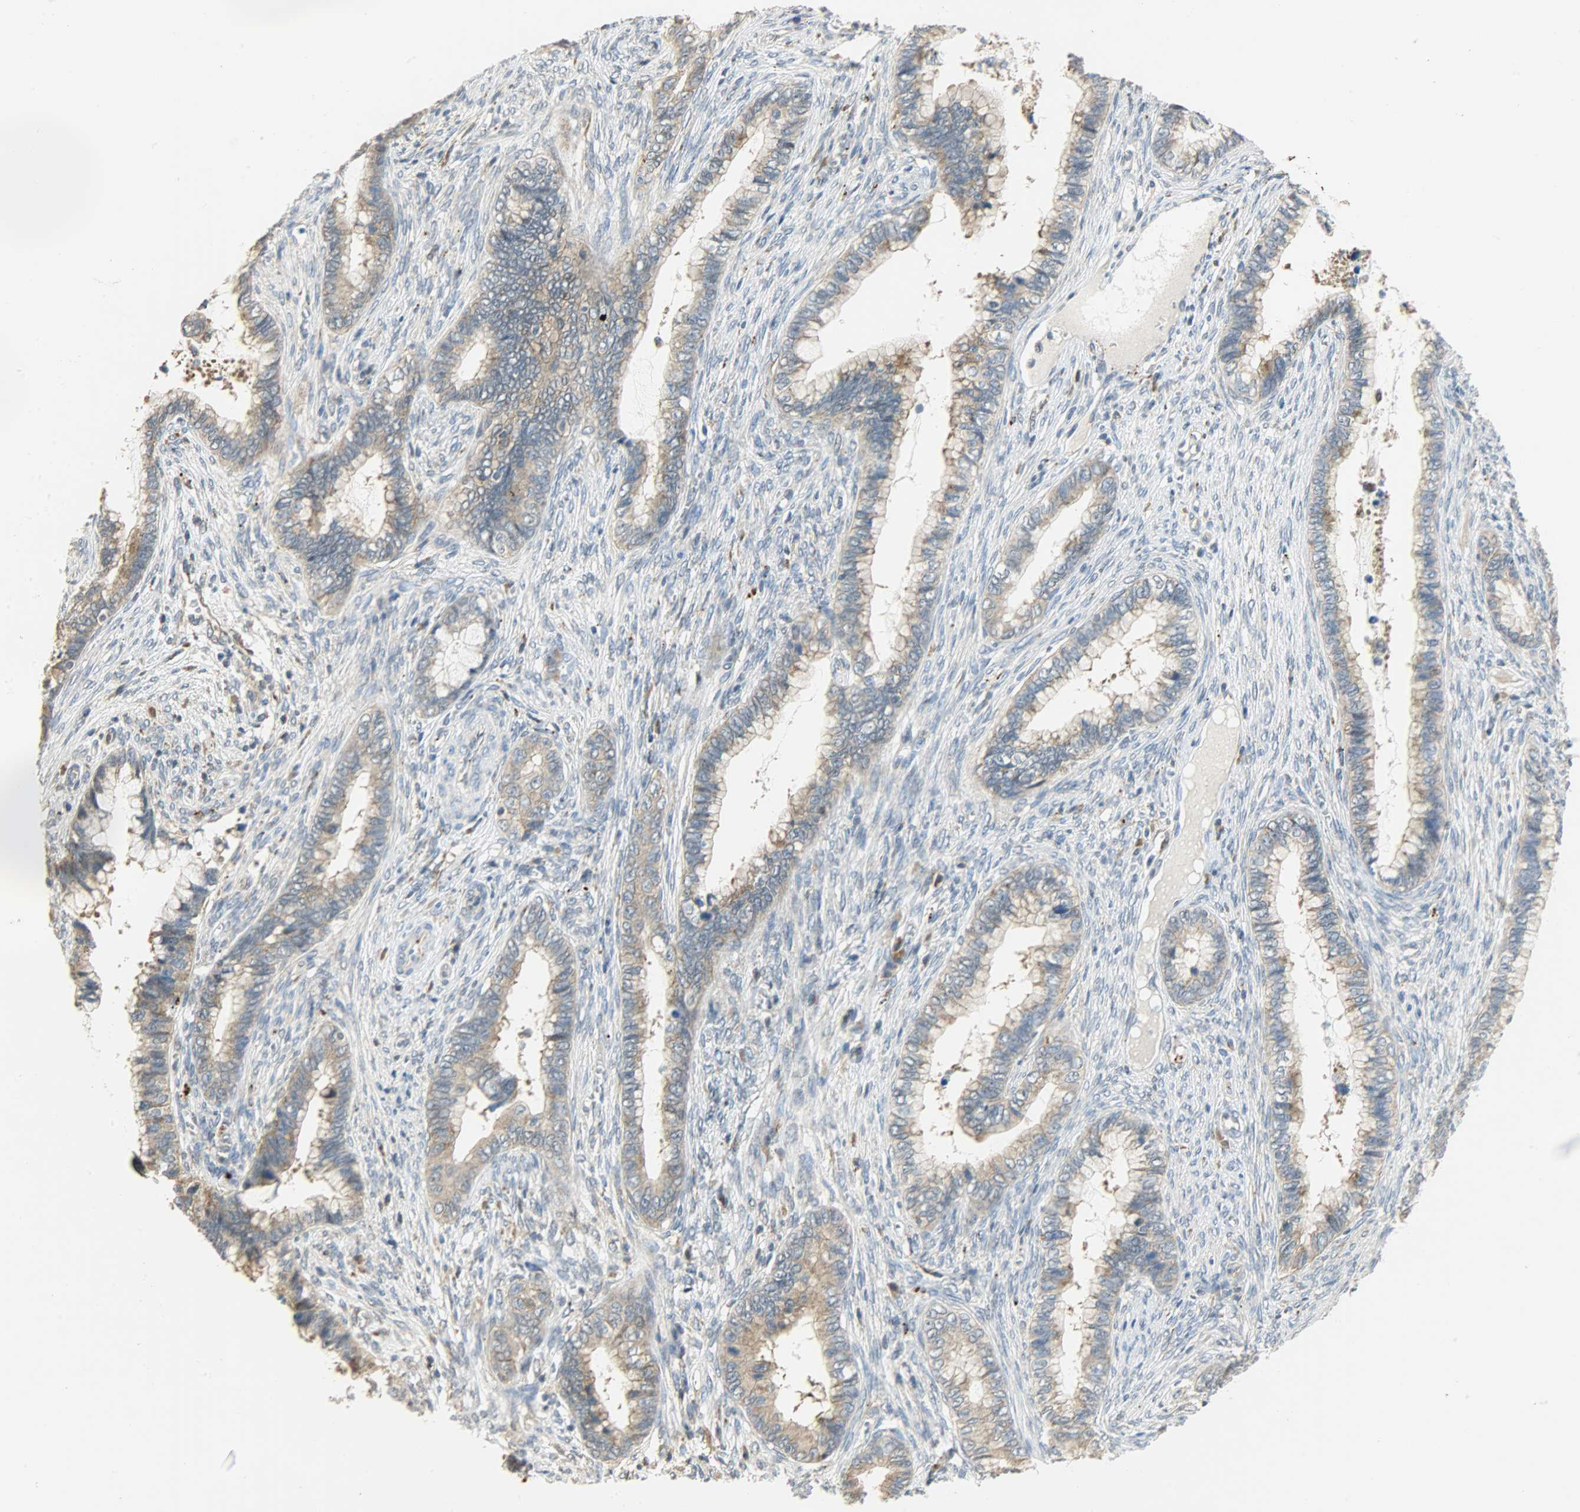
{"staining": {"intensity": "moderate", "quantity": ">75%", "location": "cytoplasmic/membranous"}, "tissue": "cervical cancer", "cell_type": "Tumor cells", "image_type": "cancer", "snomed": [{"axis": "morphology", "description": "Adenocarcinoma, NOS"}, {"axis": "topography", "description": "Cervix"}], "caption": "Immunohistochemical staining of human adenocarcinoma (cervical) shows medium levels of moderate cytoplasmic/membranous staining in about >75% of tumor cells.", "gene": "GIT2", "patient": {"sex": "female", "age": 44}}